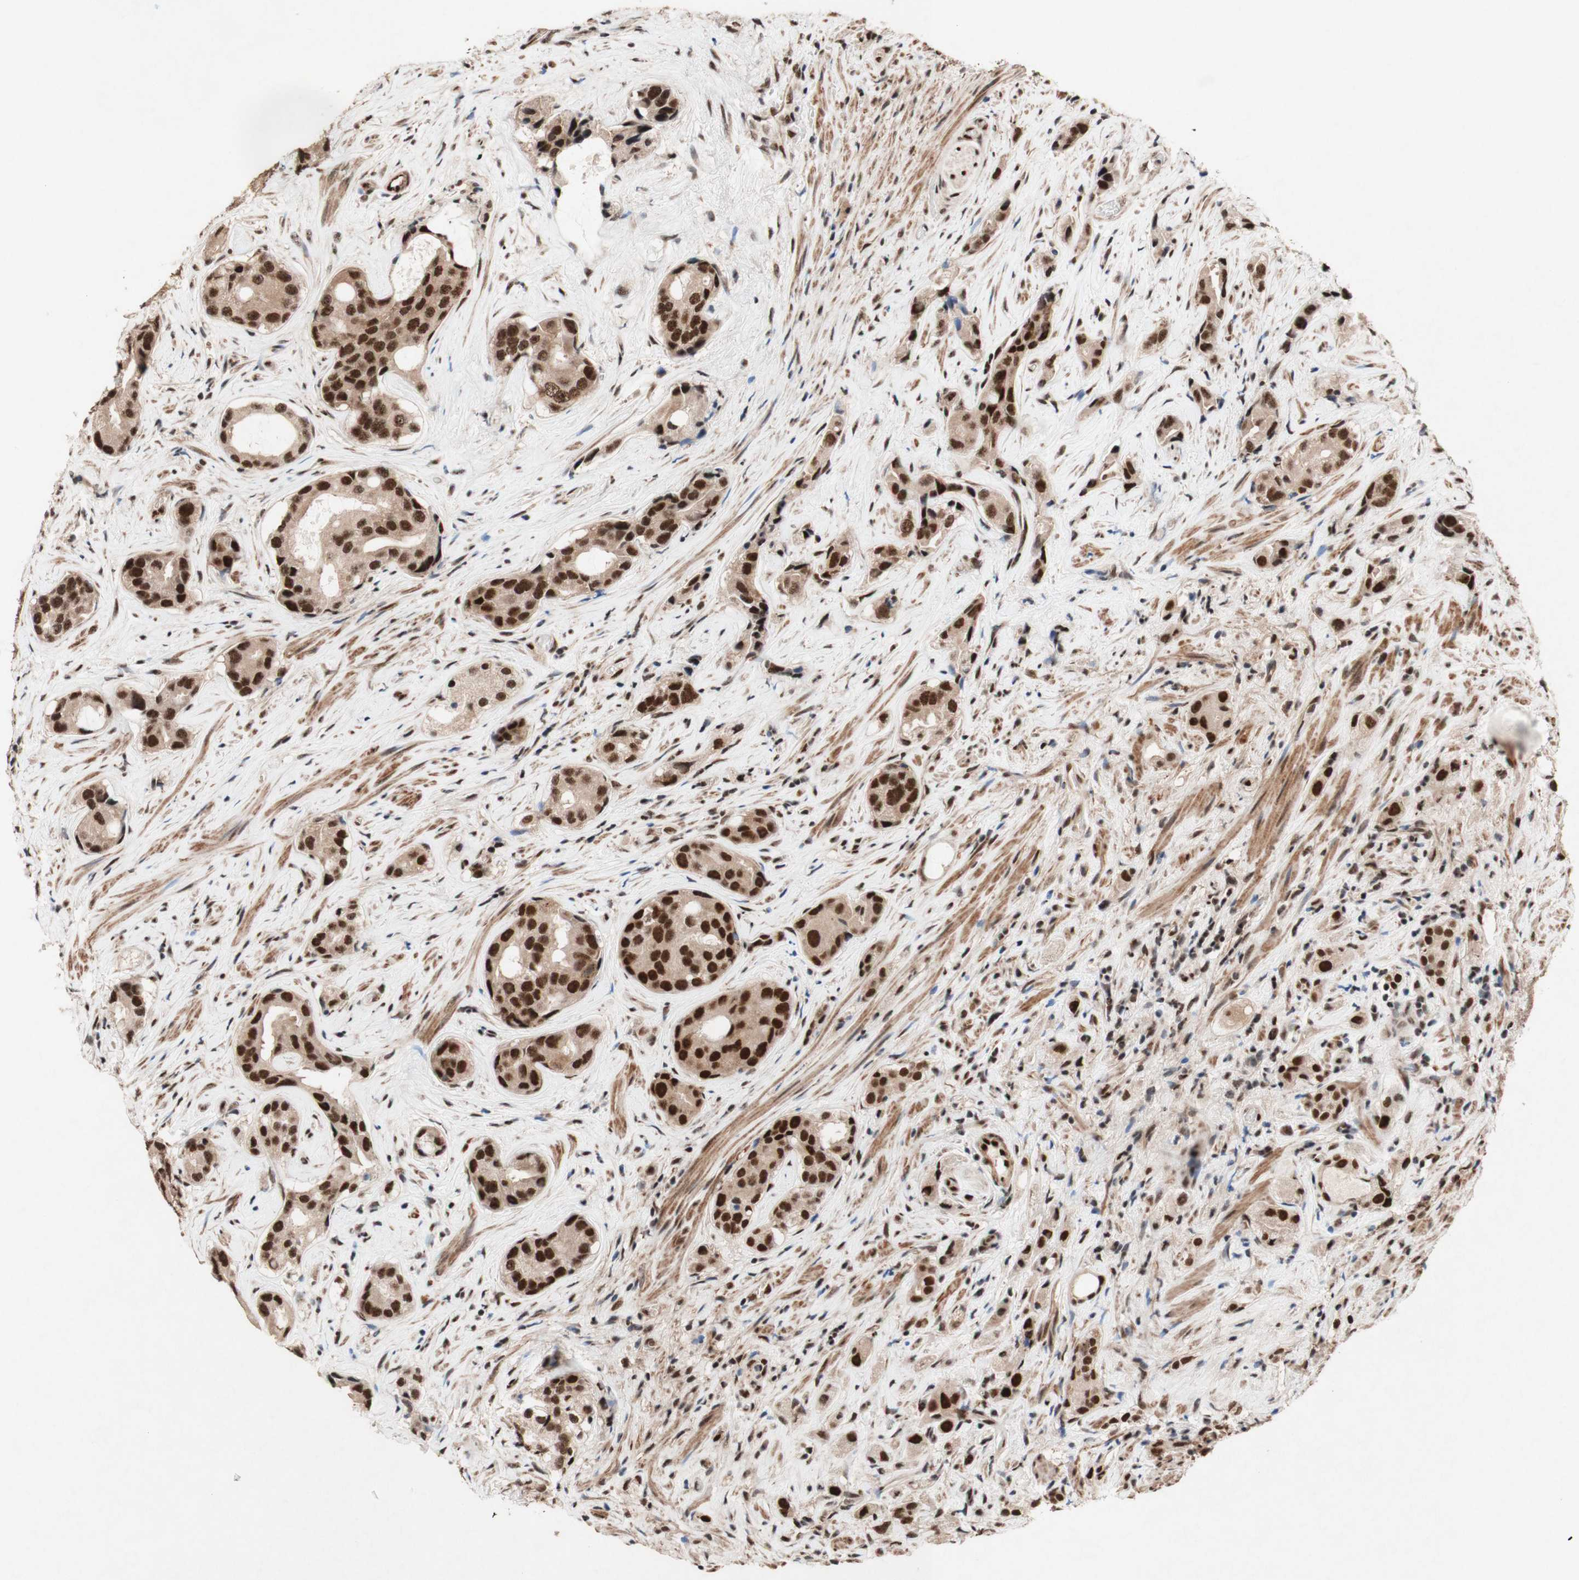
{"staining": {"intensity": "strong", "quantity": ">75%", "location": "nuclear"}, "tissue": "prostate cancer", "cell_type": "Tumor cells", "image_type": "cancer", "snomed": [{"axis": "morphology", "description": "Adenocarcinoma, High grade"}, {"axis": "topography", "description": "Prostate"}], "caption": "A brown stain highlights strong nuclear expression of a protein in prostate cancer (adenocarcinoma (high-grade)) tumor cells. (Stains: DAB (3,3'-diaminobenzidine) in brown, nuclei in blue, Microscopy: brightfield microscopy at high magnification).", "gene": "TLE1", "patient": {"sex": "male", "age": 71}}